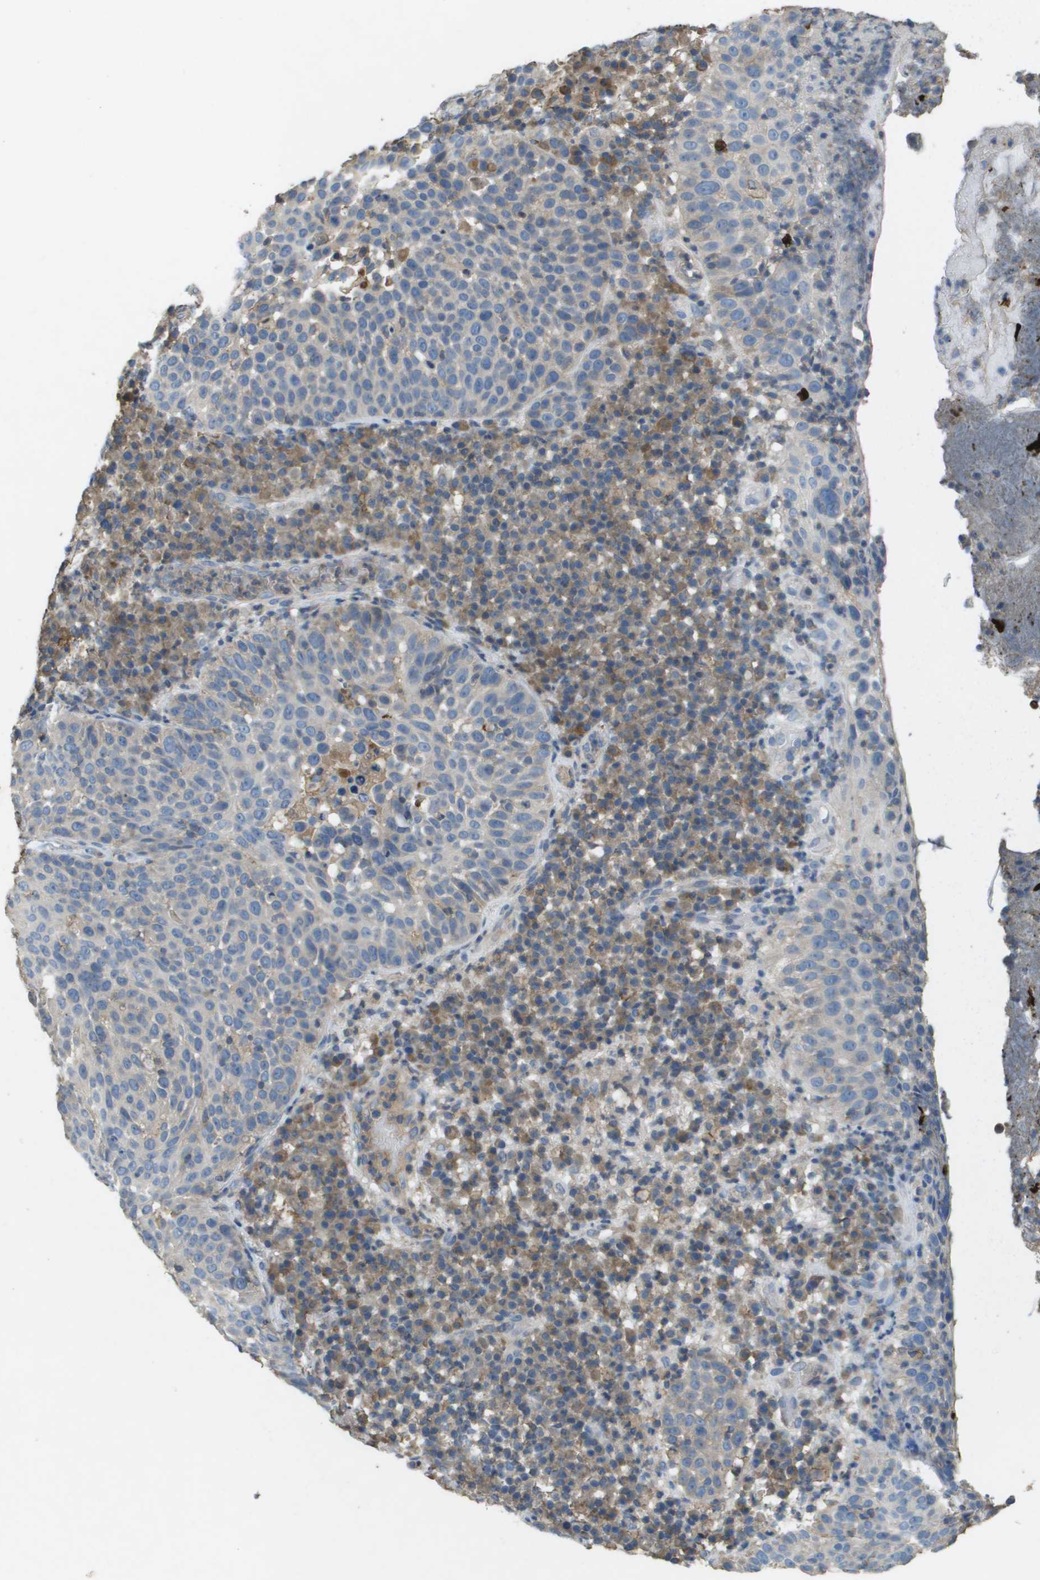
{"staining": {"intensity": "negative", "quantity": "none", "location": "none"}, "tissue": "skin cancer", "cell_type": "Tumor cells", "image_type": "cancer", "snomed": [{"axis": "morphology", "description": "Squamous cell carcinoma in situ, NOS"}, {"axis": "morphology", "description": "Squamous cell carcinoma, NOS"}, {"axis": "topography", "description": "Skin"}], "caption": "An immunohistochemistry (IHC) image of squamous cell carcinoma (skin) is shown. There is no staining in tumor cells of squamous cell carcinoma (skin).", "gene": "CLCA4", "patient": {"sex": "male", "age": 93}}